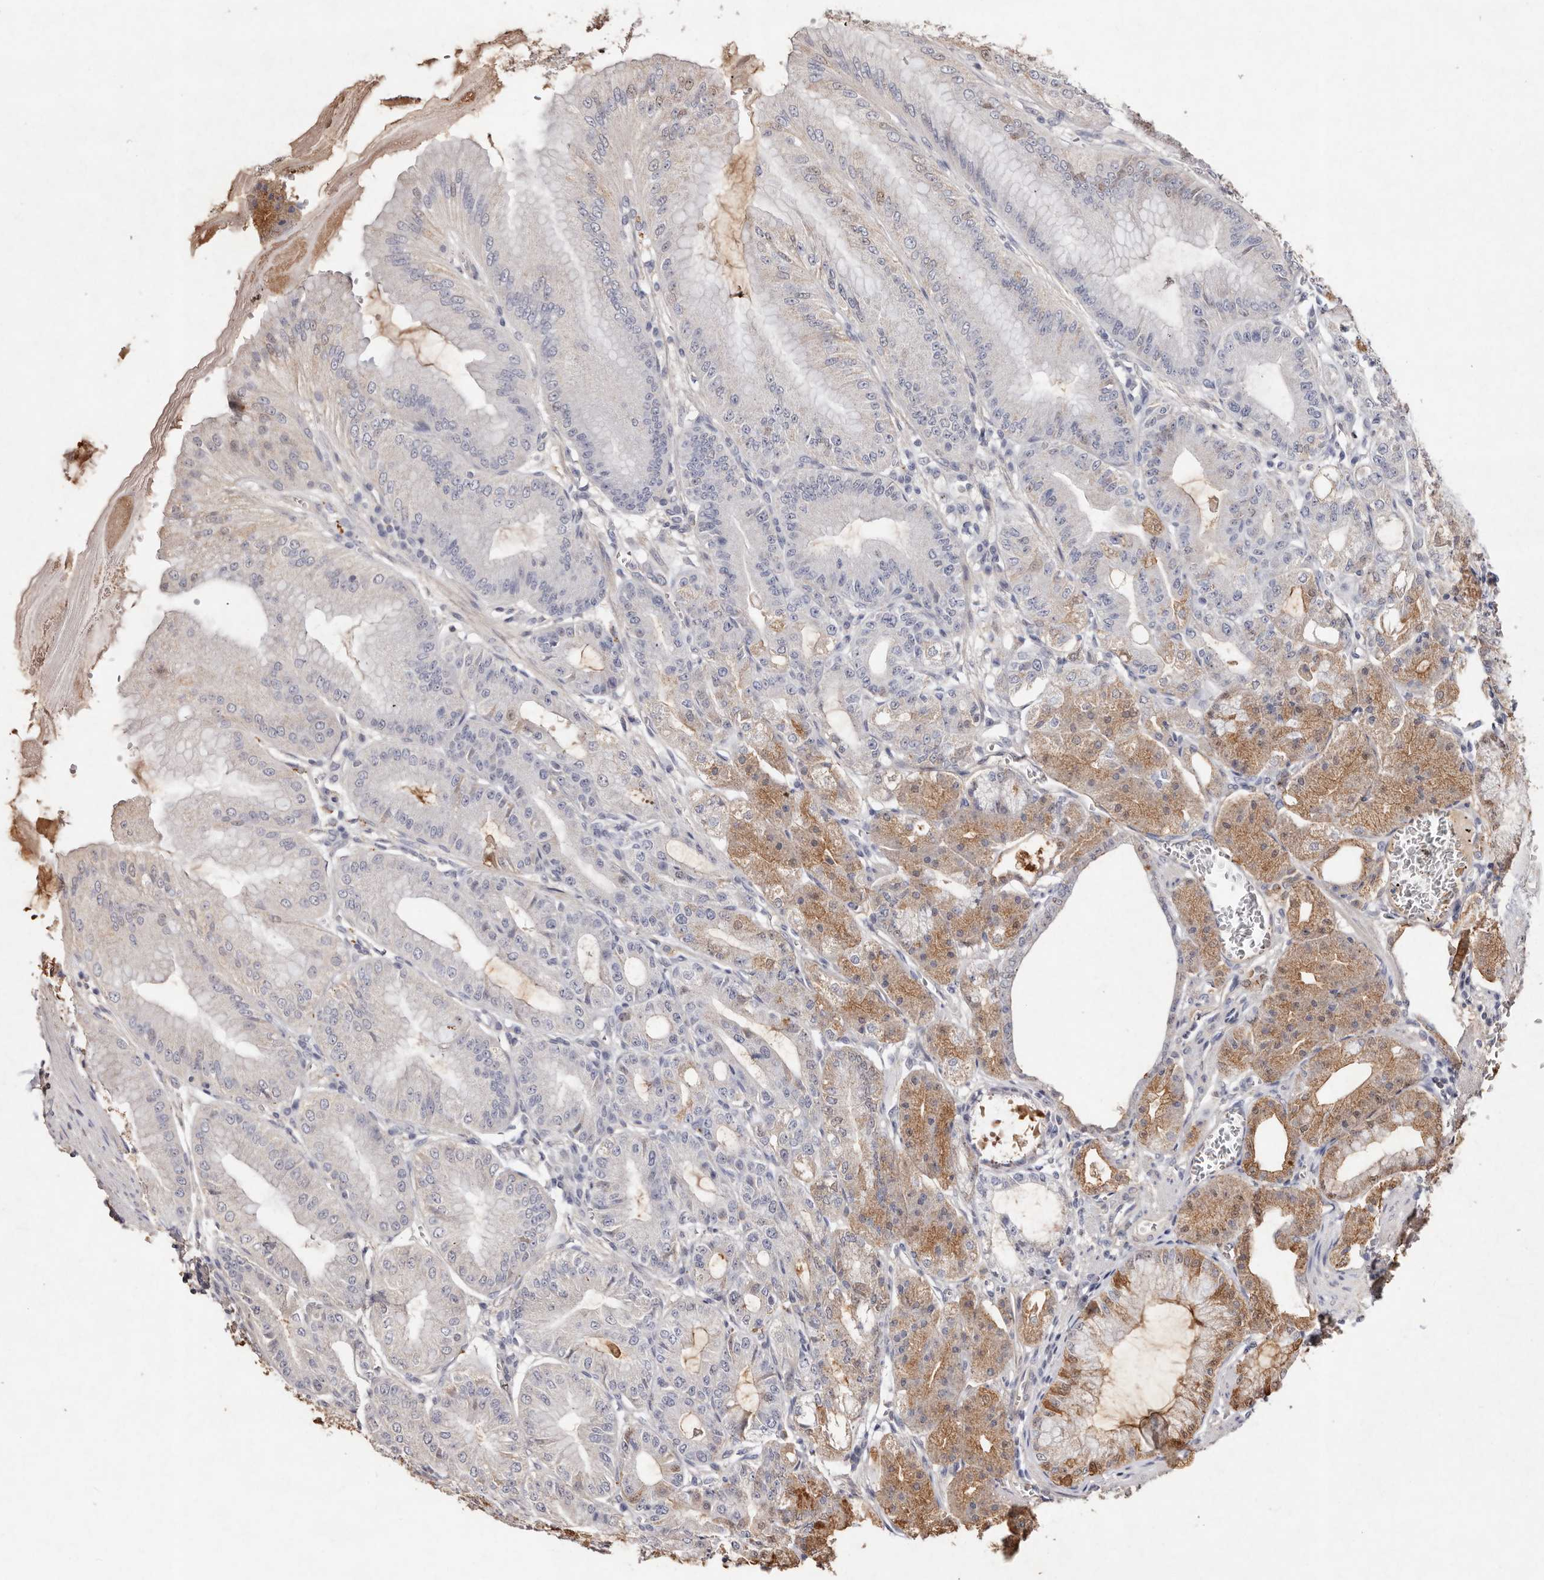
{"staining": {"intensity": "moderate", "quantity": "<25%", "location": "cytoplasmic/membranous"}, "tissue": "stomach", "cell_type": "Glandular cells", "image_type": "normal", "snomed": [{"axis": "morphology", "description": "Normal tissue, NOS"}, {"axis": "topography", "description": "Stomach, lower"}], "caption": "Stomach stained with immunohistochemistry demonstrates moderate cytoplasmic/membranous staining in about <25% of glandular cells. The staining was performed using DAB (3,3'-diaminobenzidine), with brown indicating positive protein expression. Nuclei are stained blue with hematoxylin.", "gene": "THBS3", "patient": {"sex": "male", "age": 71}}